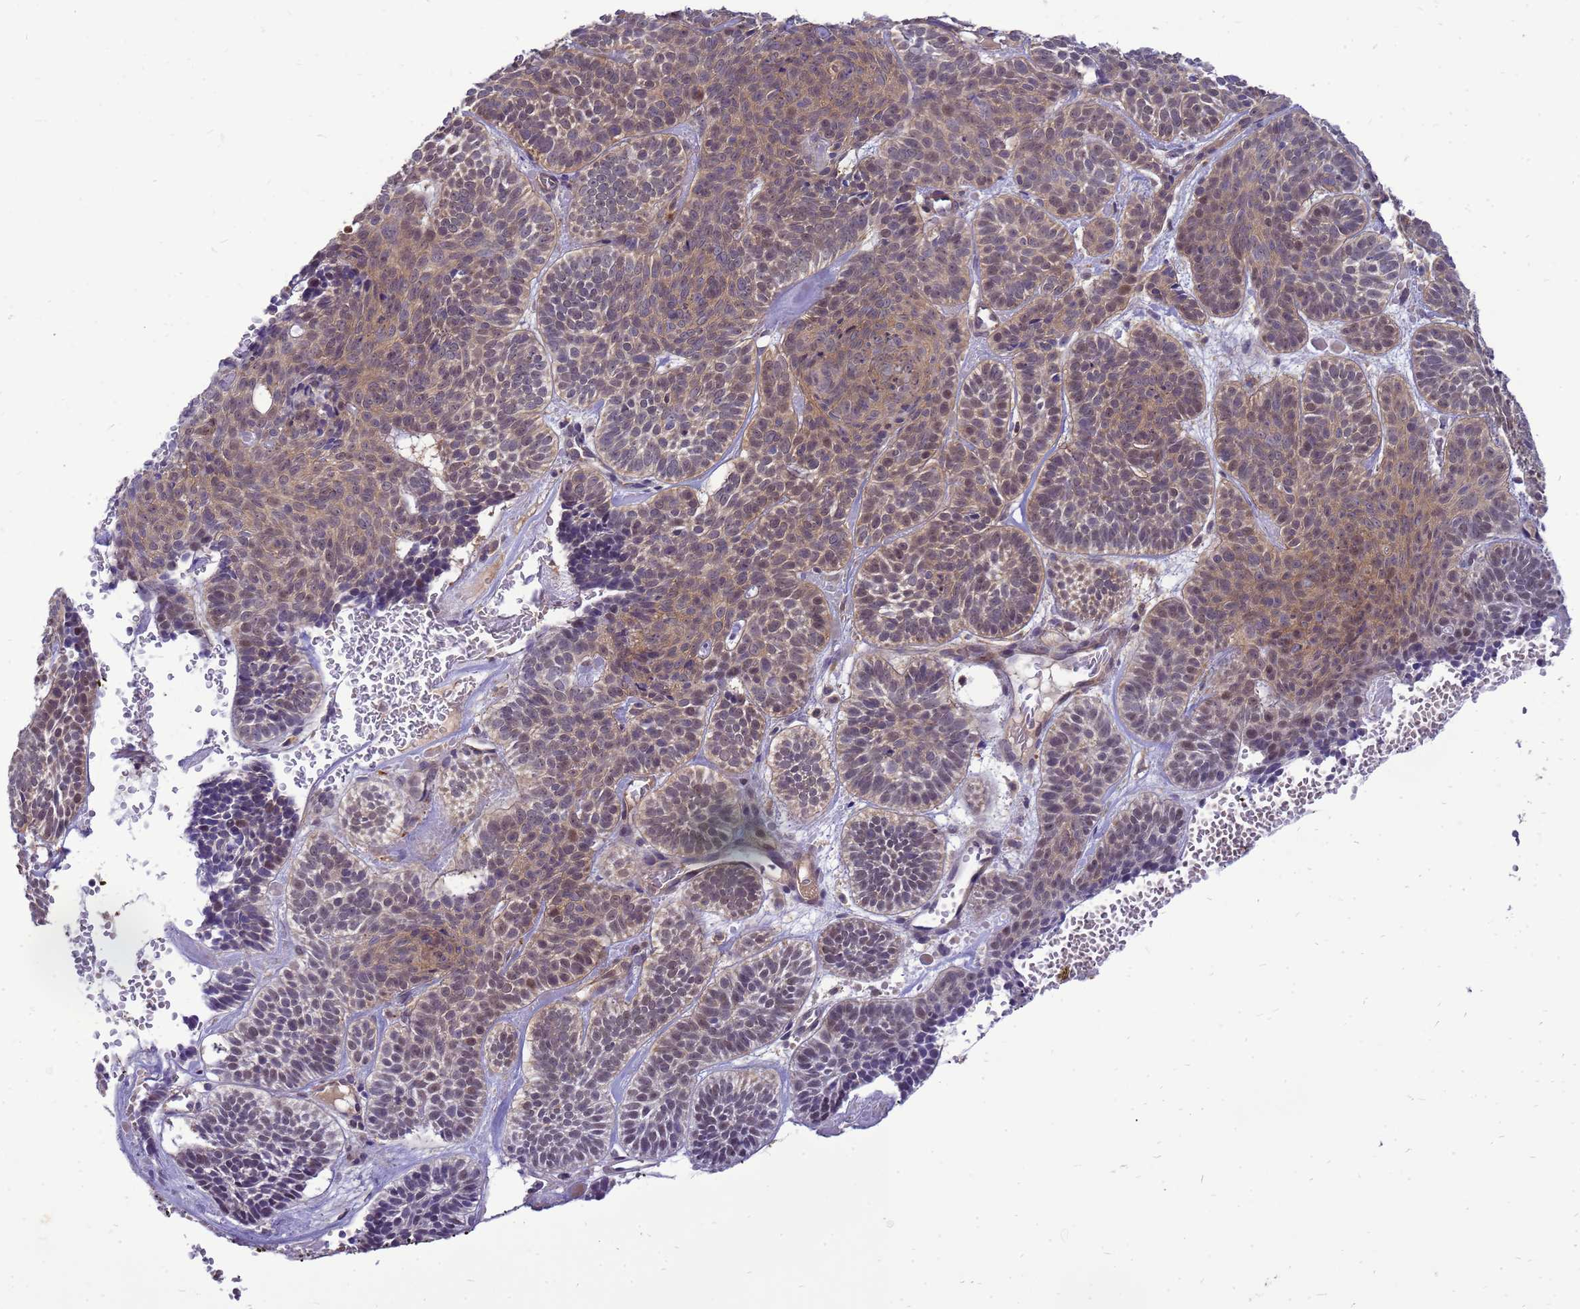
{"staining": {"intensity": "moderate", "quantity": ">75%", "location": "cytoplasmic/membranous,nuclear"}, "tissue": "skin cancer", "cell_type": "Tumor cells", "image_type": "cancer", "snomed": [{"axis": "morphology", "description": "Basal cell carcinoma"}, {"axis": "topography", "description": "Skin"}], "caption": "This photomicrograph reveals IHC staining of human skin basal cell carcinoma, with medium moderate cytoplasmic/membranous and nuclear expression in about >75% of tumor cells.", "gene": "ENOPH1", "patient": {"sex": "male", "age": 85}}